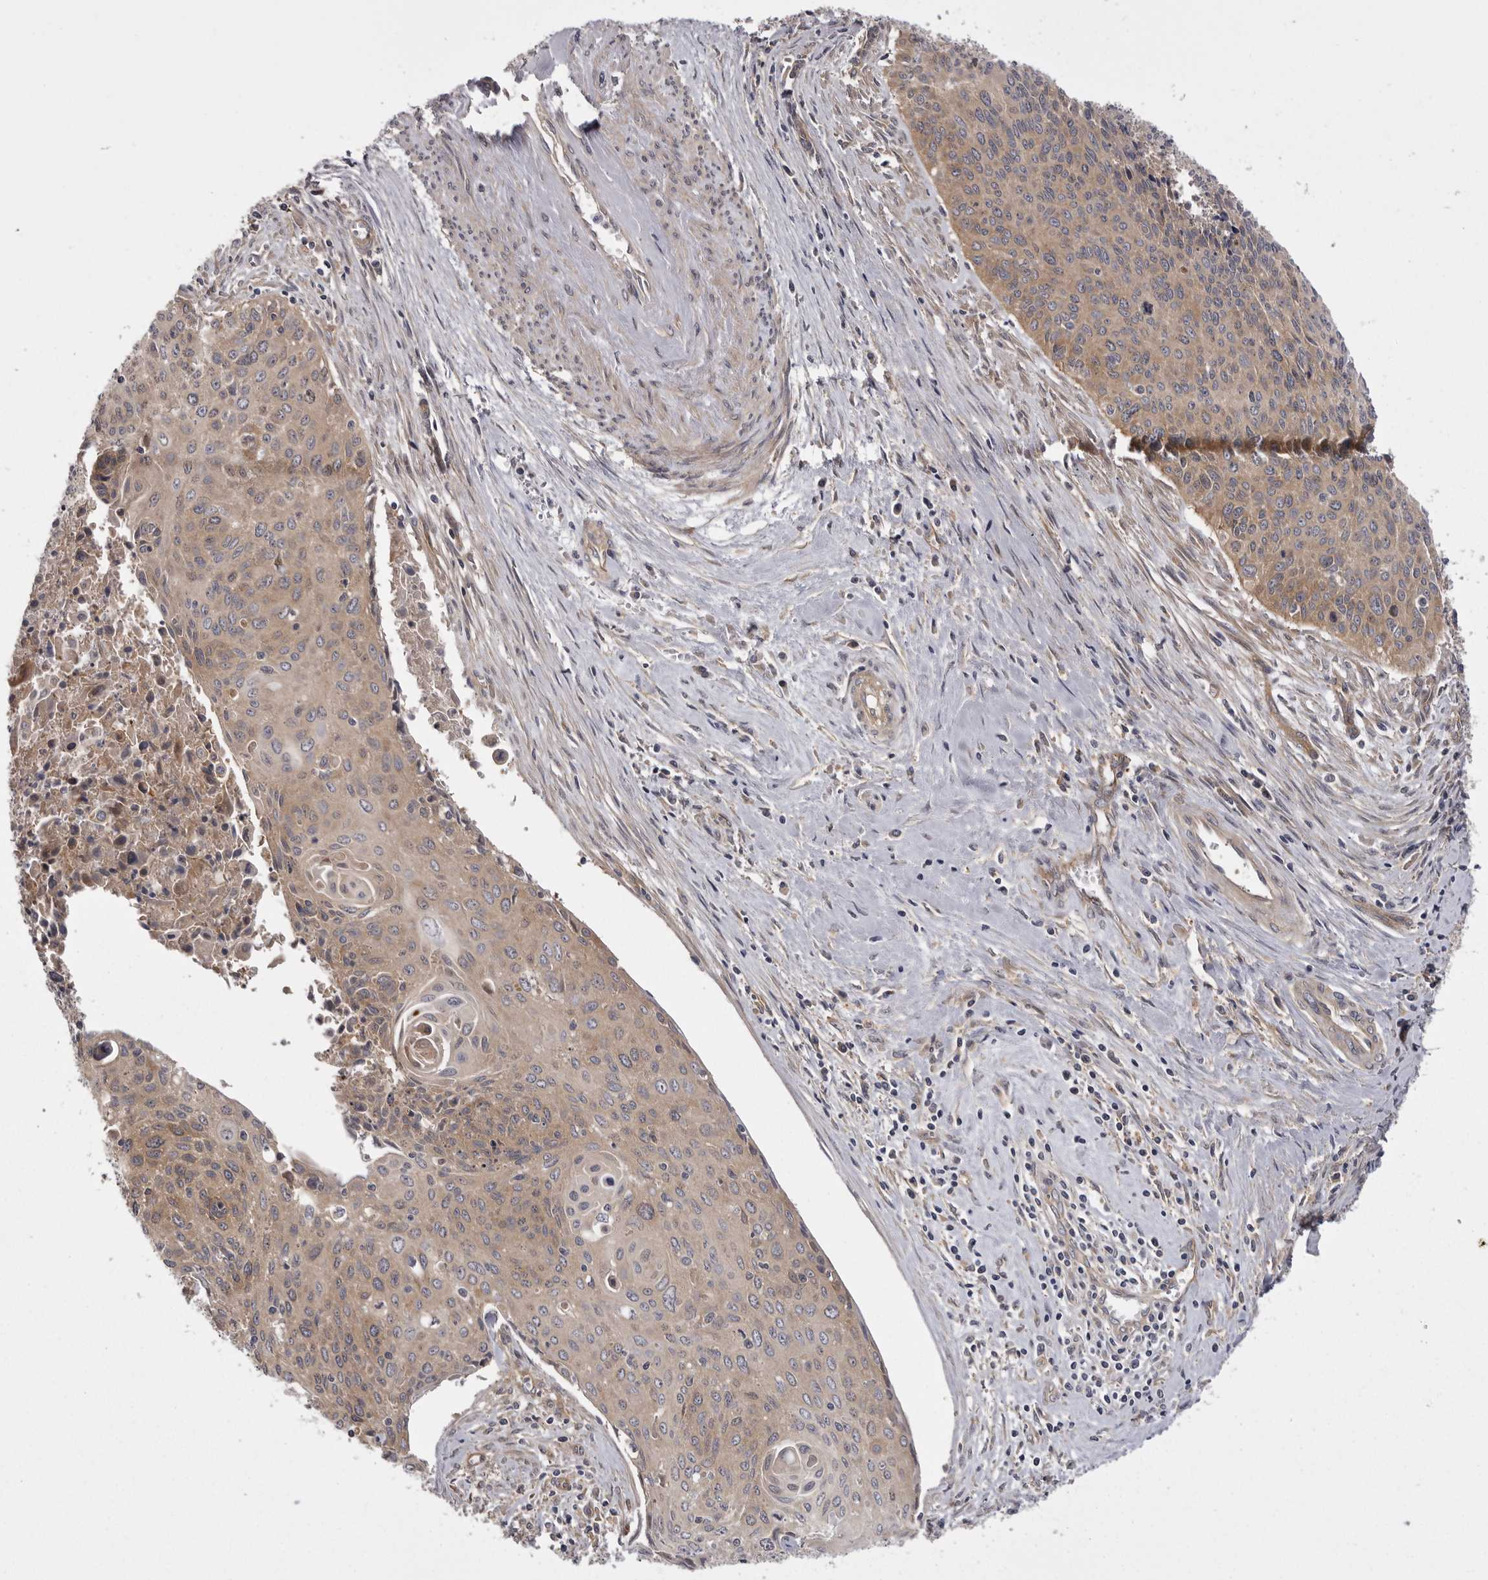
{"staining": {"intensity": "weak", "quantity": ">75%", "location": "cytoplasmic/membranous"}, "tissue": "cervical cancer", "cell_type": "Tumor cells", "image_type": "cancer", "snomed": [{"axis": "morphology", "description": "Squamous cell carcinoma, NOS"}, {"axis": "topography", "description": "Cervix"}], "caption": "Weak cytoplasmic/membranous protein expression is appreciated in approximately >75% of tumor cells in cervical cancer.", "gene": "OSBPL9", "patient": {"sex": "female", "age": 55}}